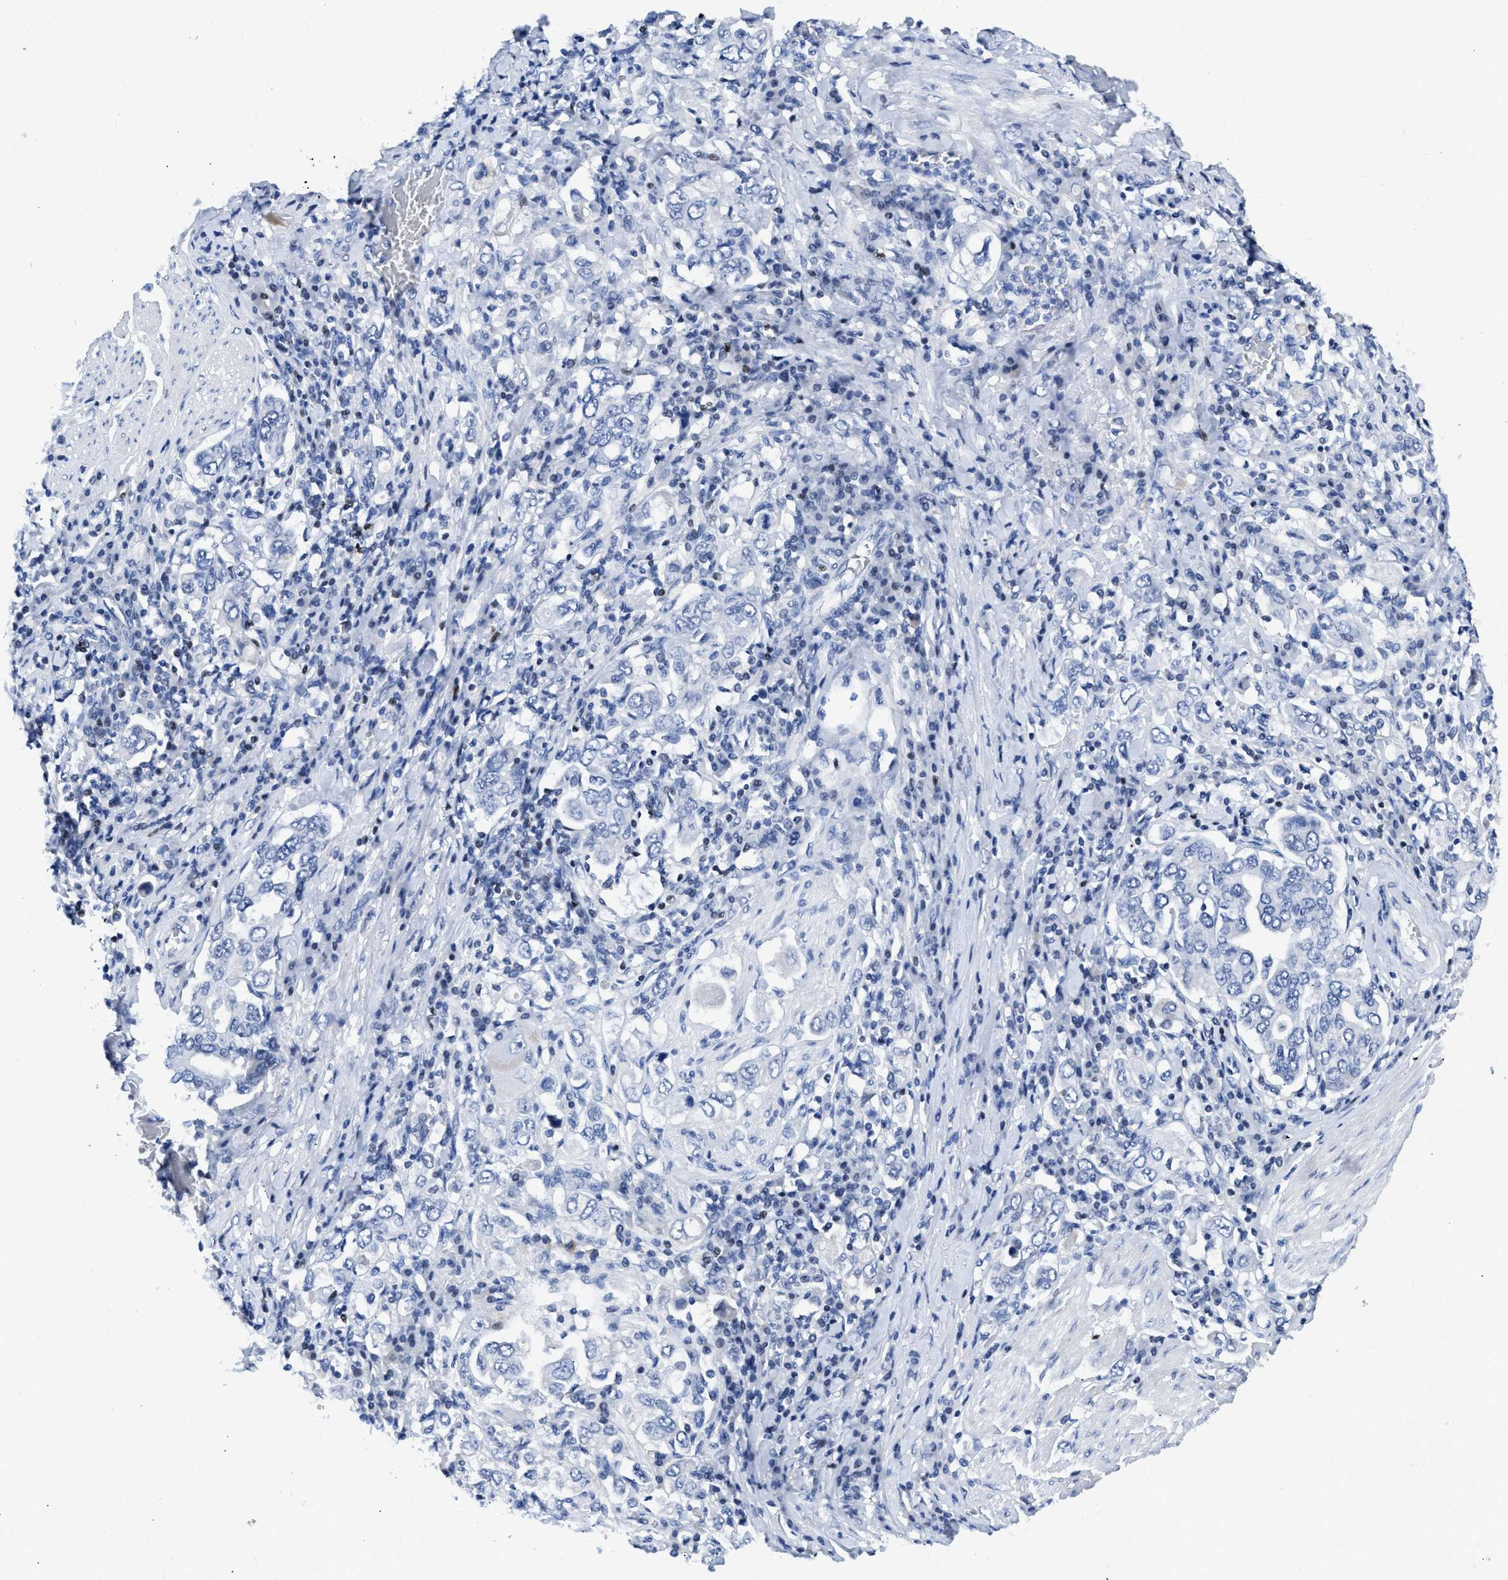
{"staining": {"intensity": "negative", "quantity": "none", "location": "none"}, "tissue": "stomach cancer", "cell_type": "Tumor cells", "image_type": "cancer", "snomed": [{"axis": "morphology", "description": "Adenocarcinoma, NOS"}, {"axis": "topography", "description": "Stomach, upper"}], "caption": "Stomach cancer (adenocarcinoma) was stained to show a protein in brown. There is no significant positivity in tumor cells.", "gene": "TCF7", "patient": {"sex": "male", "age": 62}}